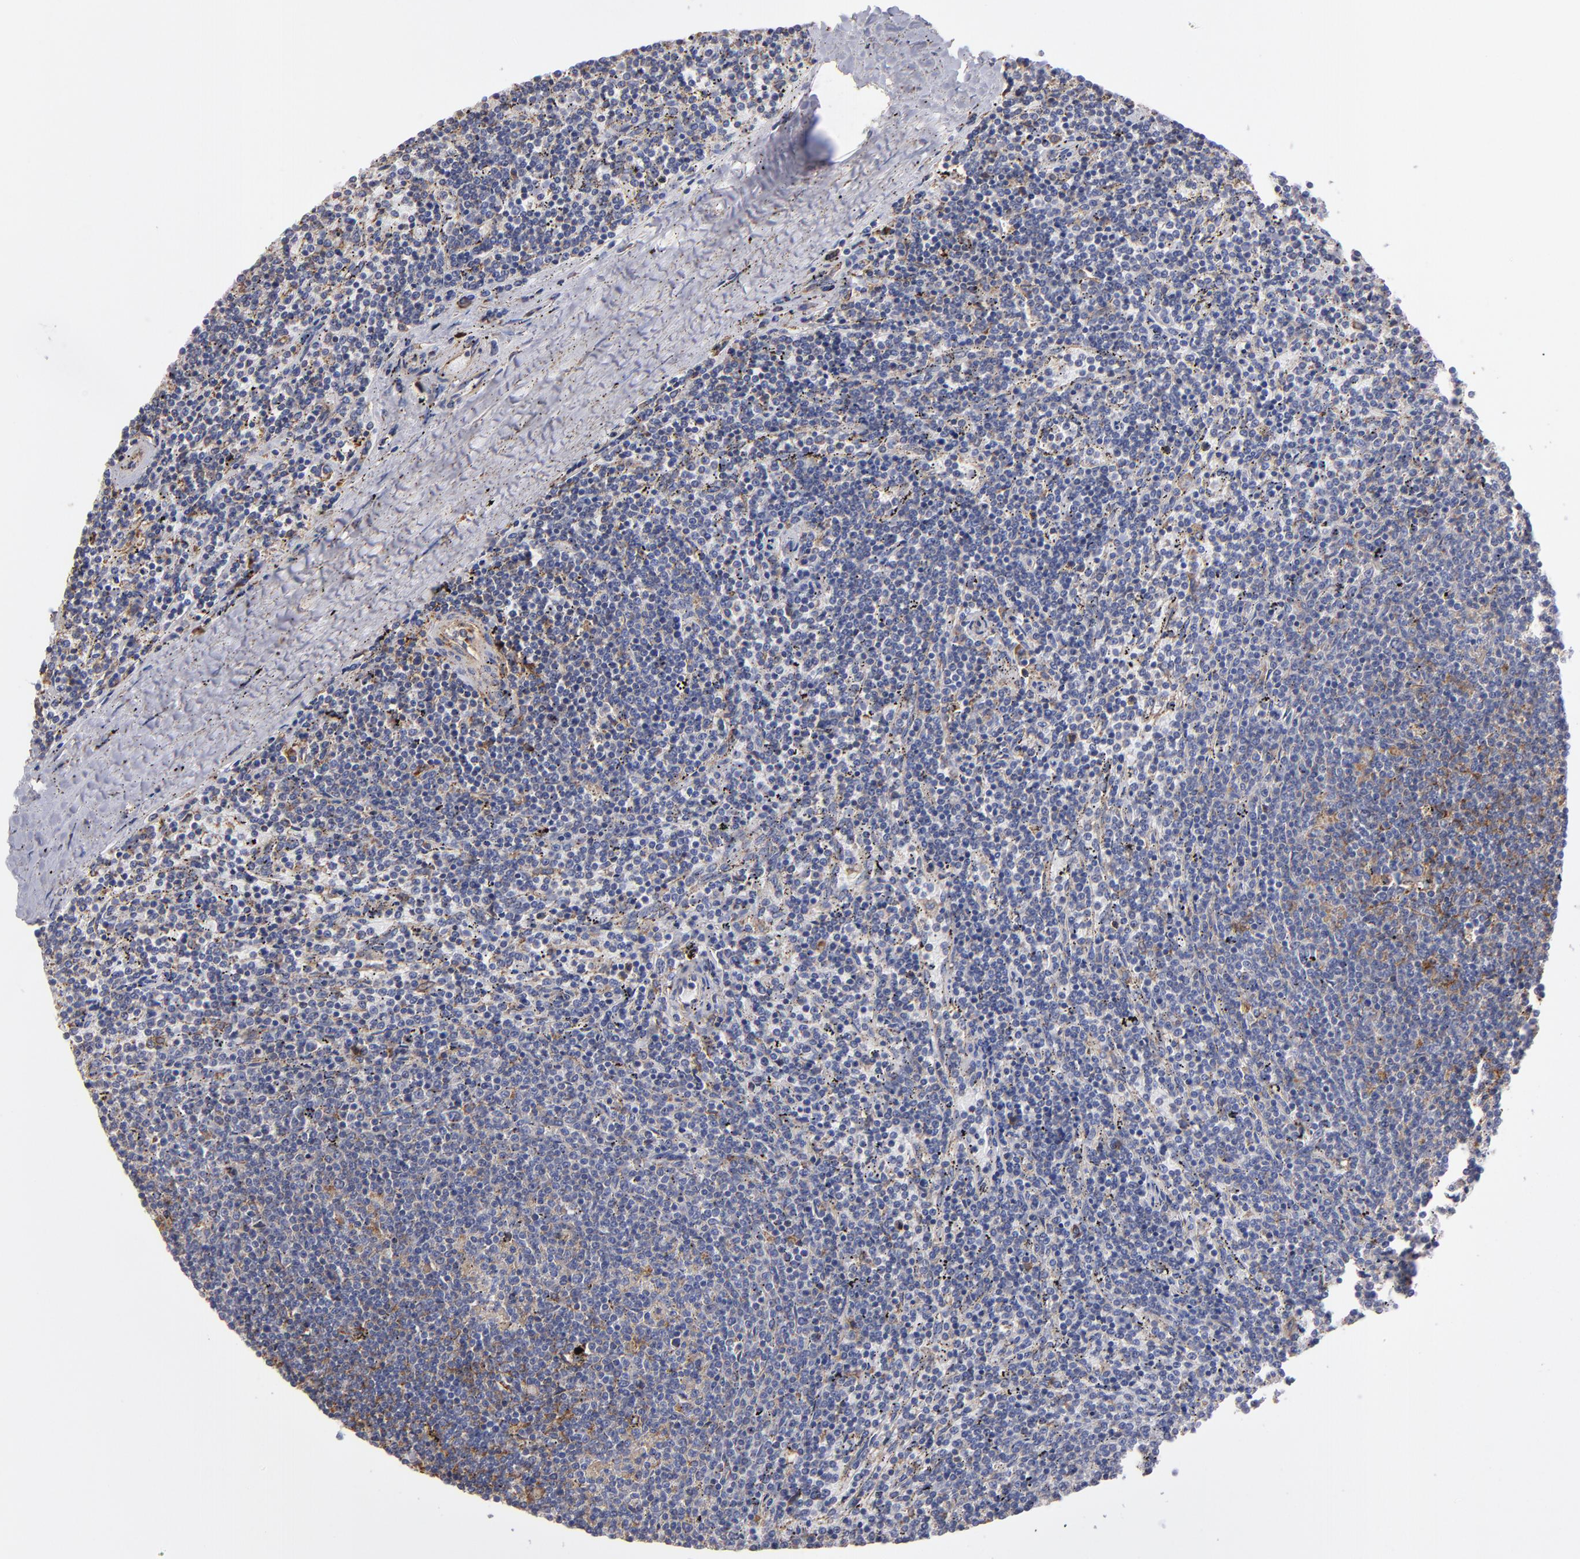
{"staining": {"intensity": "moderate", "quantity": "<25%", "location": "cytoplasmic/membranous"}, "tissue": "lymphoma", "cell_type": "Tumor cells", "image_type": "cancer", "snomed": [{"axis": "morphology", "description": "Malignant lymphoma, non-Hodgkin's type, Low grade"}, {"axis": "topography", "description": "Spleen"}], "caption": "The histopathology image exhibits immunohistochemical staining of malignant lymphoma, non-Hodgkin's type (low-grade). There is moderate cytoplasmic/membranous expression is seen in about <25% of tumor cells.", "gene": "MFGE8", "patient": {"sex": "female", "age": 50}}